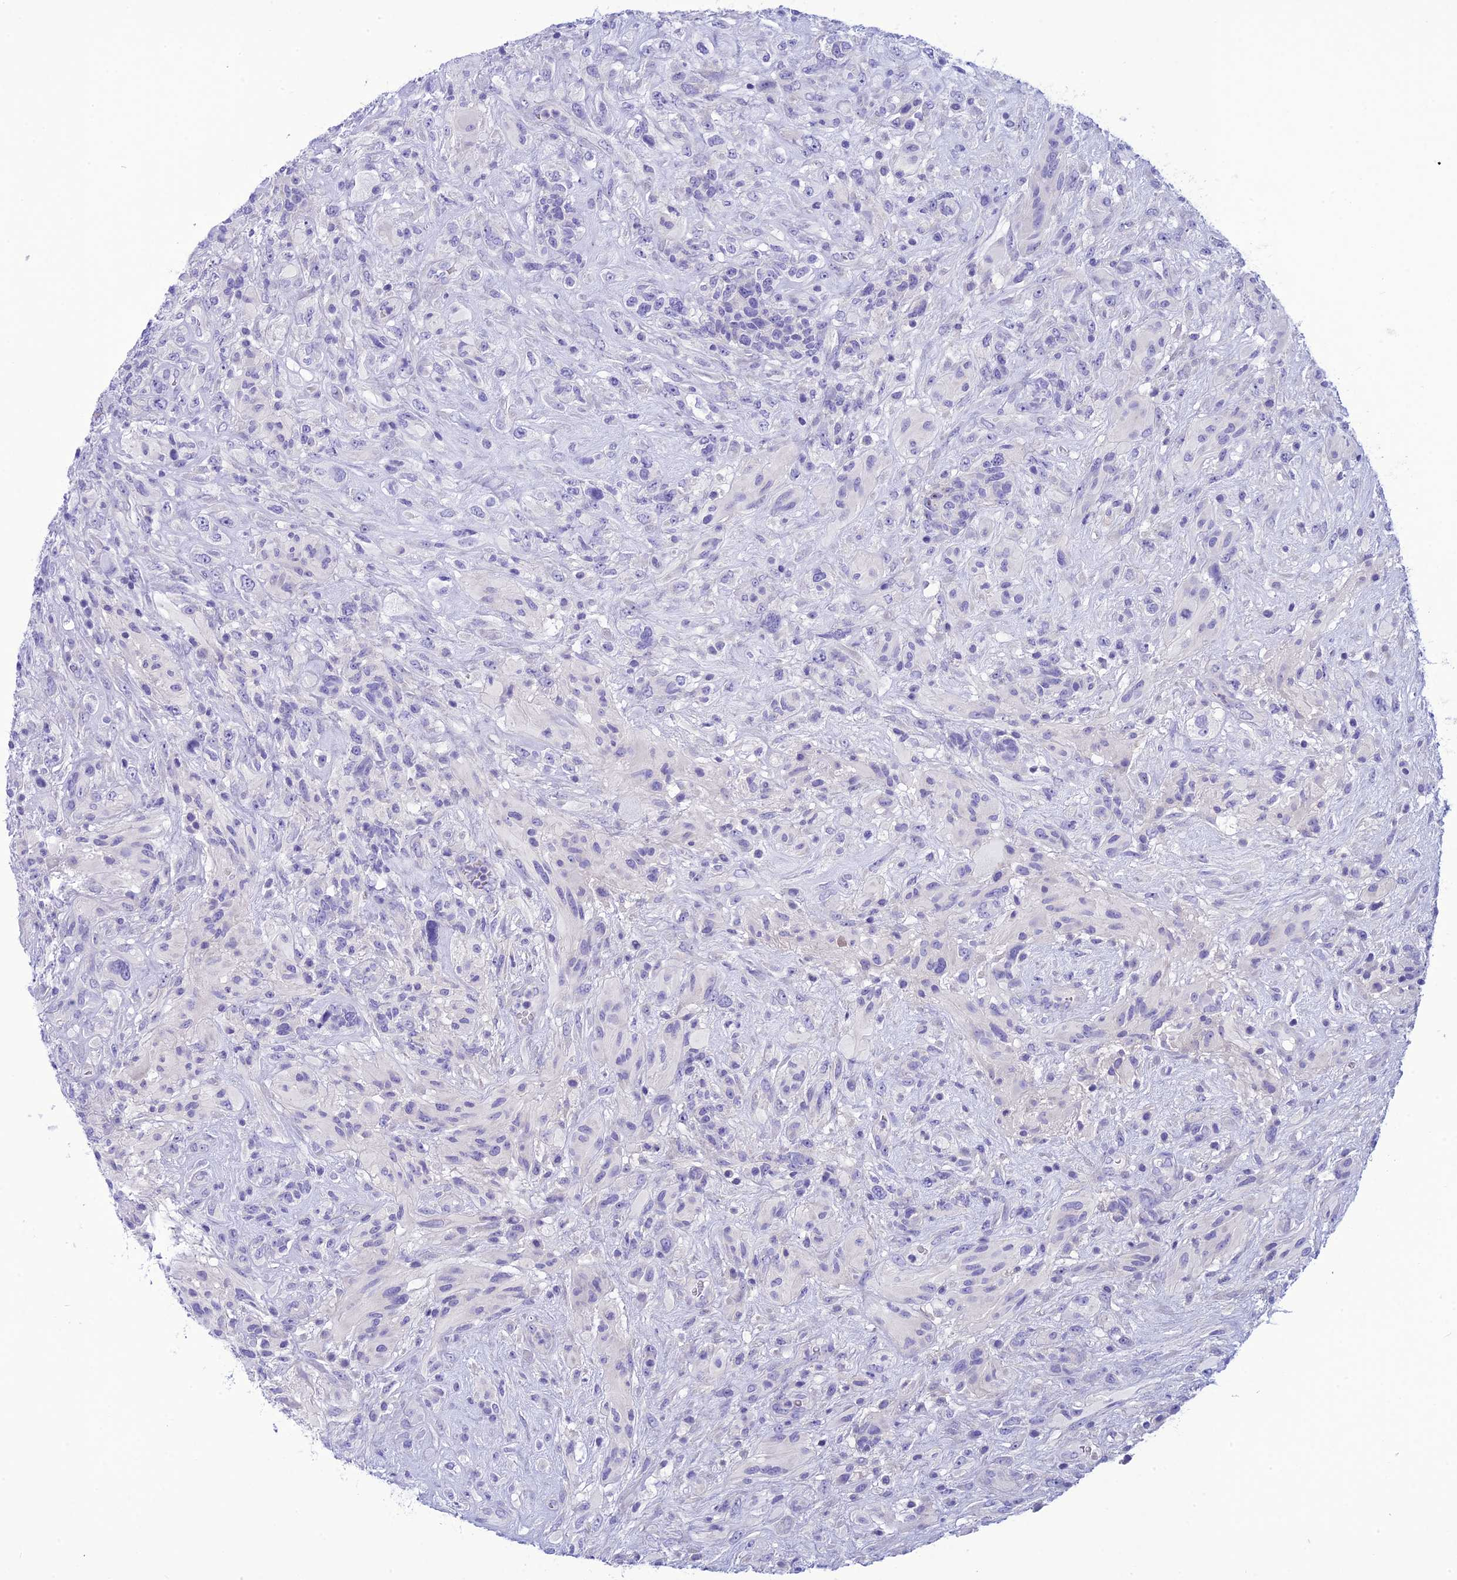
{"staining": {"intensity": "negative", "quantity": "none", "location": "none"}, "tissue": "glioma", "cell_type": "Tumor cells", "image_type": "cancer", "snomed": [{"axis": "morphology", "description": "Glioma, malignant, High grade"}, {"axis": "topography", "description": "Brain"}], "caption": "Tumor cells show no significant staining in glioma.", "gene": "BBS2", "patient": {"sex": "male", "age": 61}}